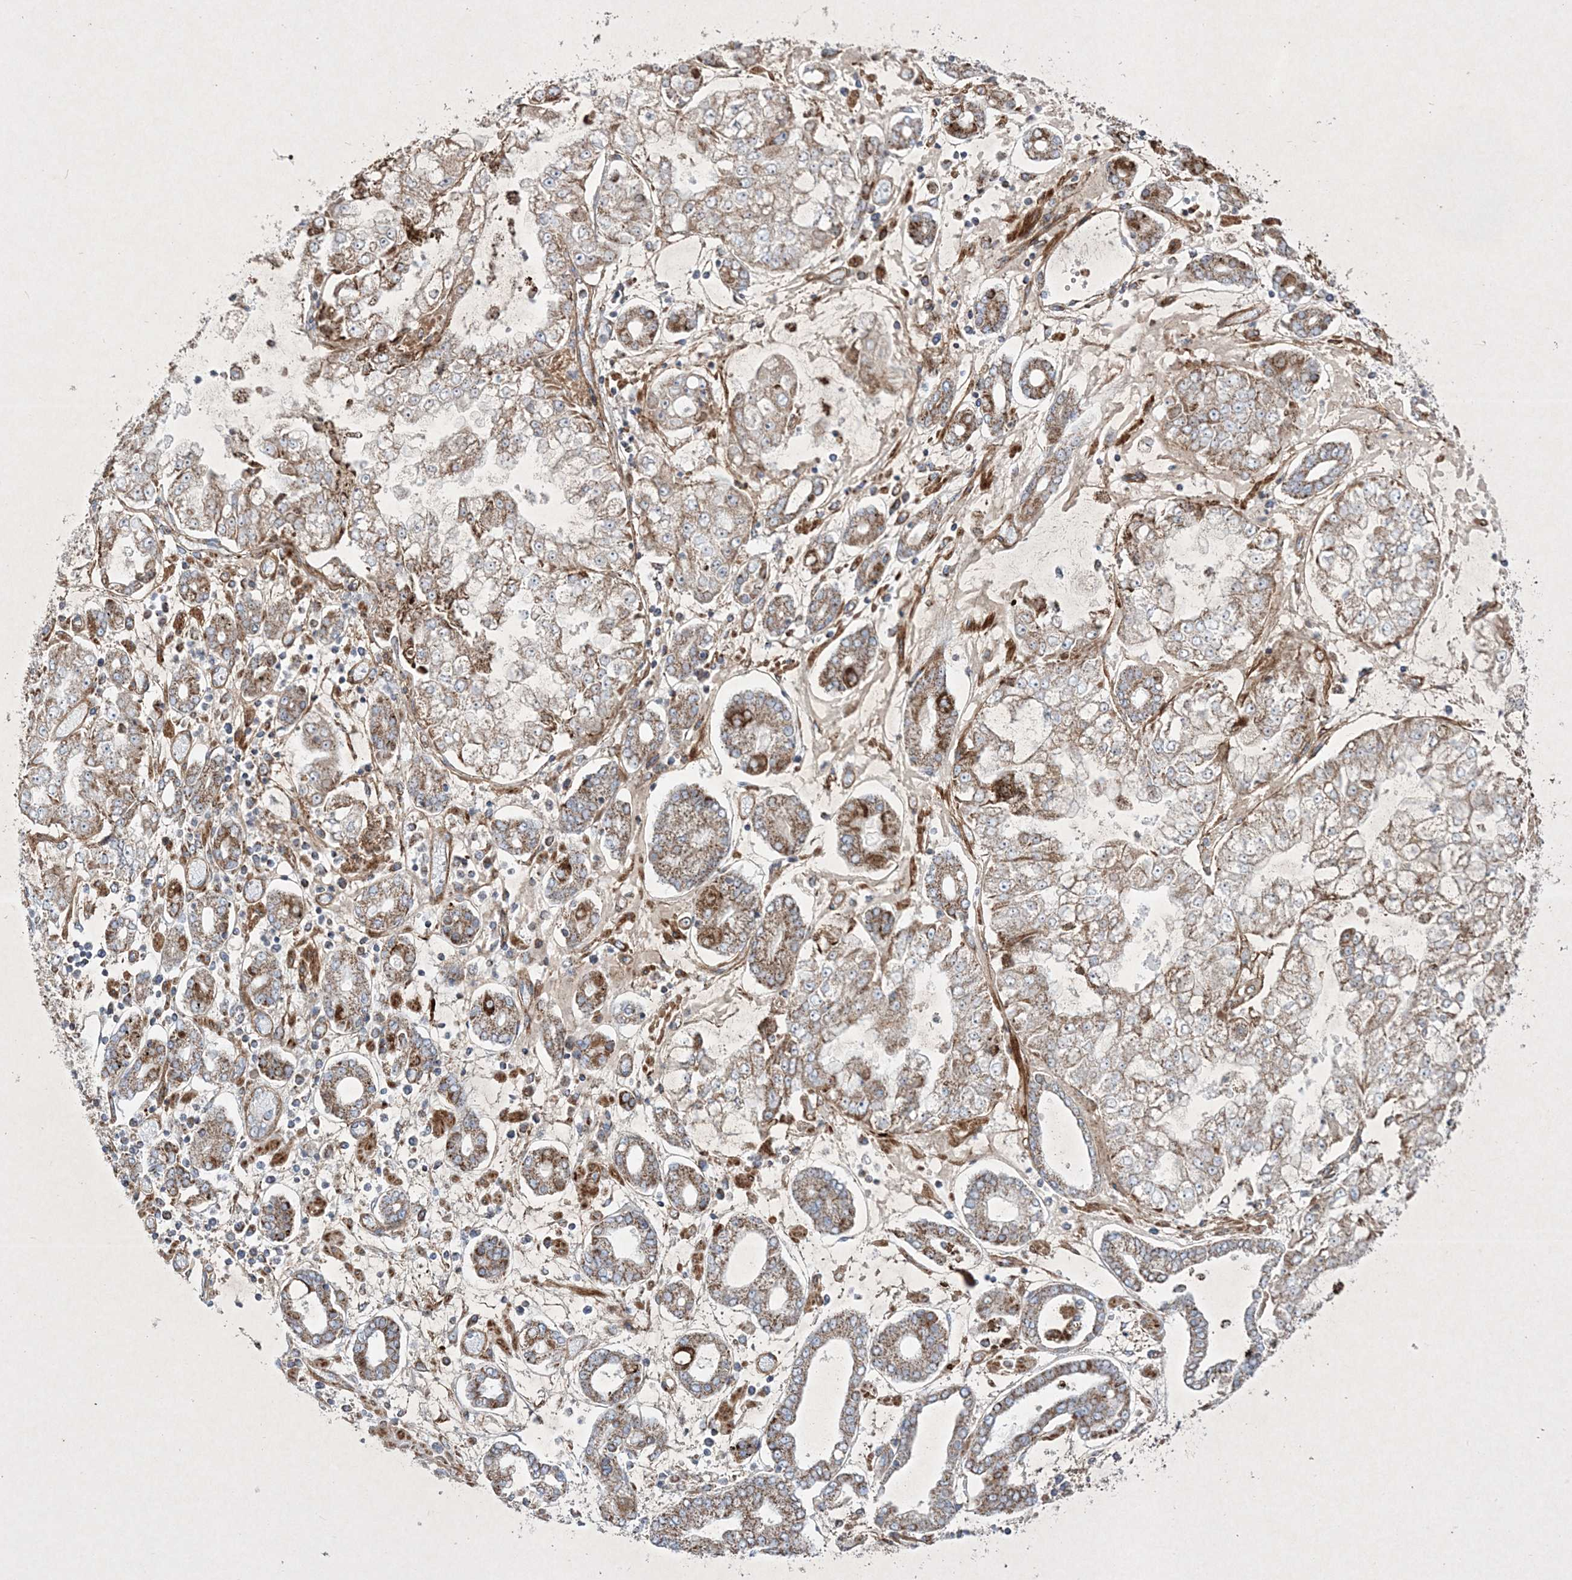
{"staining": {"intensity": "moderate", "quantity": ">75%", "location": "cytoplasmic/membranous"}, "tissue": "stomach cancer", "cell_type": "Tumor cells", "image_type": "cancer", "snomed": [{"axis": "morphology", "description": "Adenocarcinoma, NOS"}, {"axis": "topography", "description": "Stomach"}], "caption": "Stomach cancer stained for a protein (brown) shows moderate cytoplasmic/membranous positive positivity in approximately >75% of tumor cells.", "gene": "RICTOR", "patient": {"sex": "male", "age": 76}}